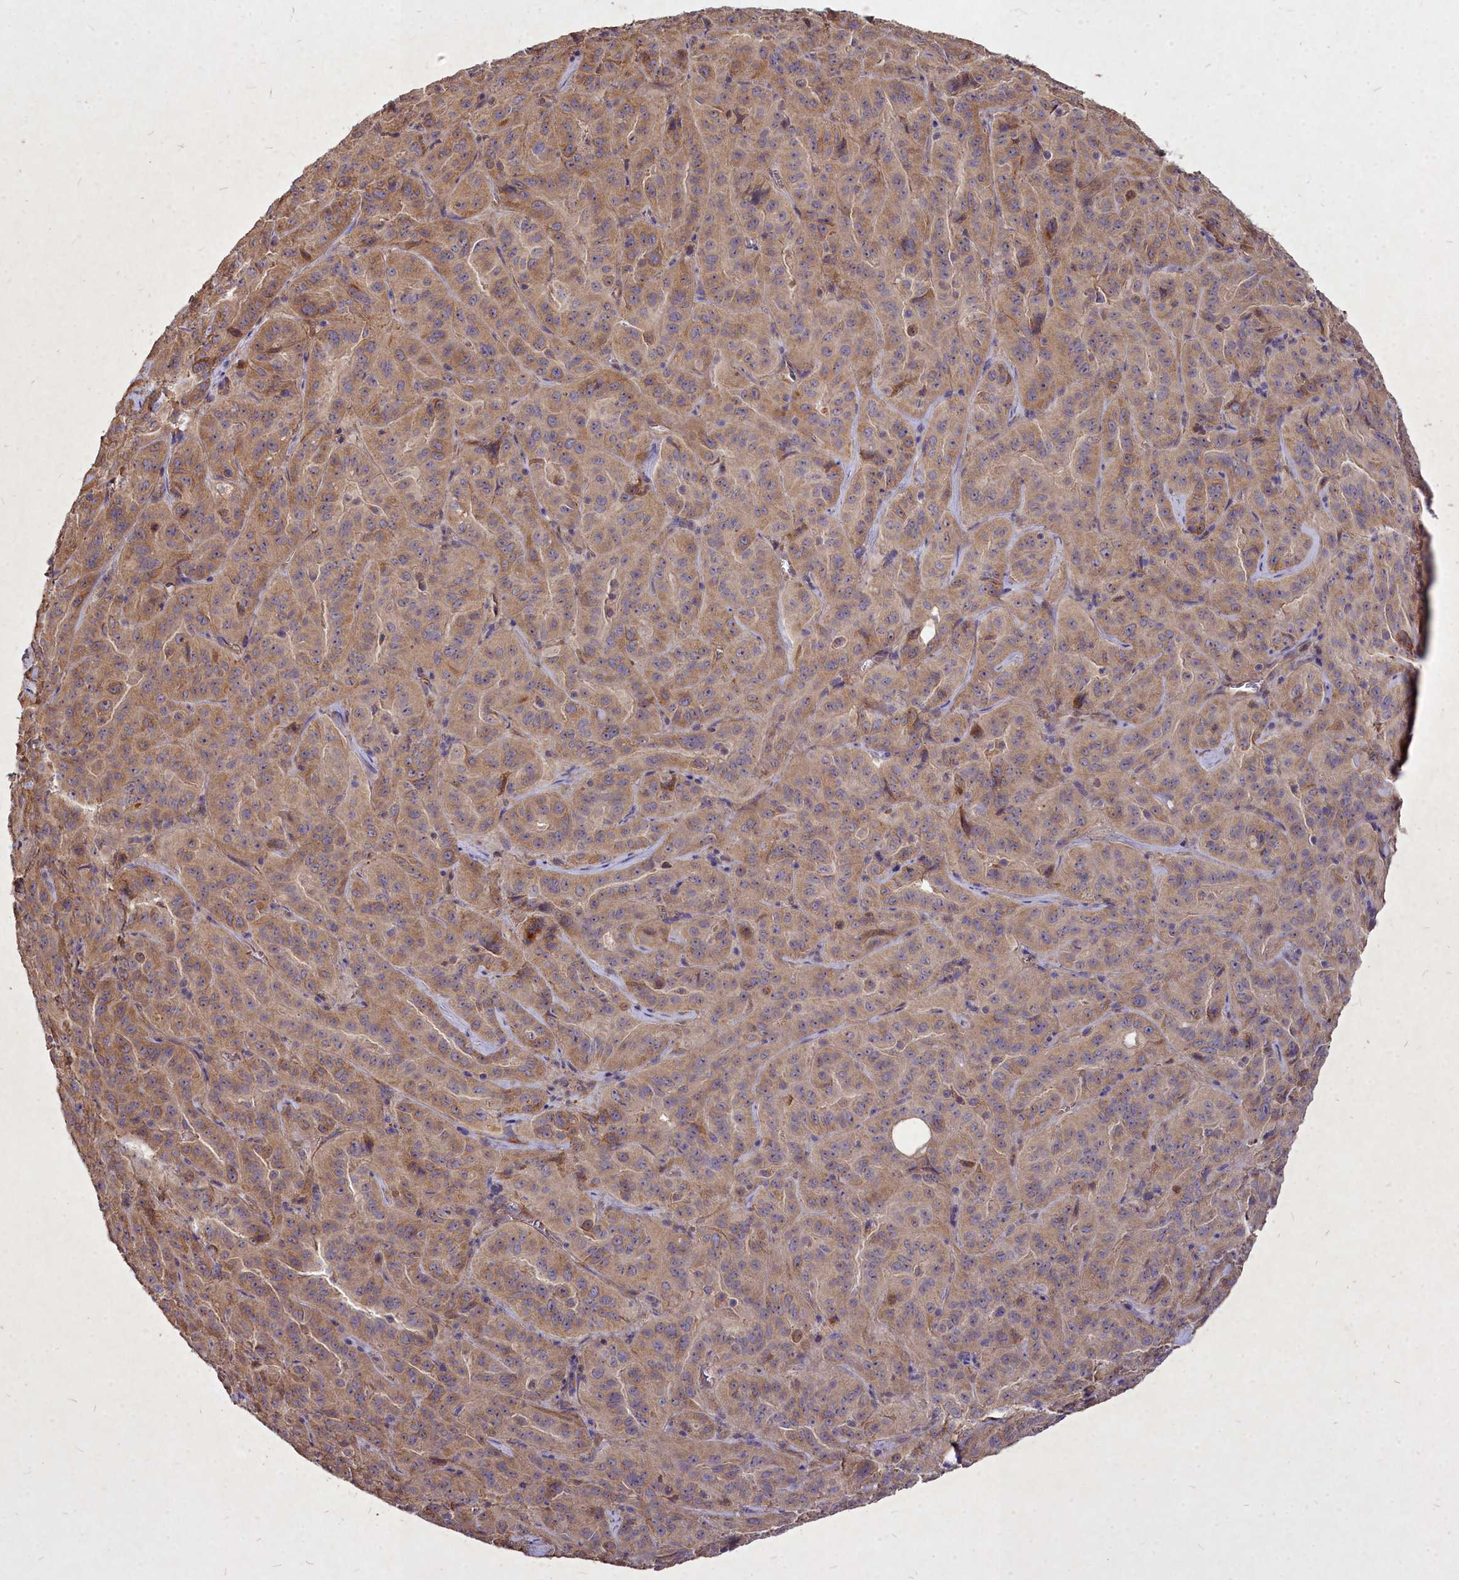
{"staining": {"intensity": "moderate", "quantity": ">75%", "location": "cytoplasmic/membranous"}, "tissue": "pancreatic cancer", "cell_type": "Tumor cells", "image_type": "cancer", "snomed": [{"axis": "morphology", "description": "Adenocarcinoma, NOS"}, {"axis": "topography", "description": "Pancreas"}], "caption": "A medium amount of moderate cytoplasmic/membranous expression is identified in approximately >75% of tumor cells in pancreatic cancer (adenocarcinoma) tissue.", "gene": "SKA1", "patient": {"sex": "male", "age": 63}}